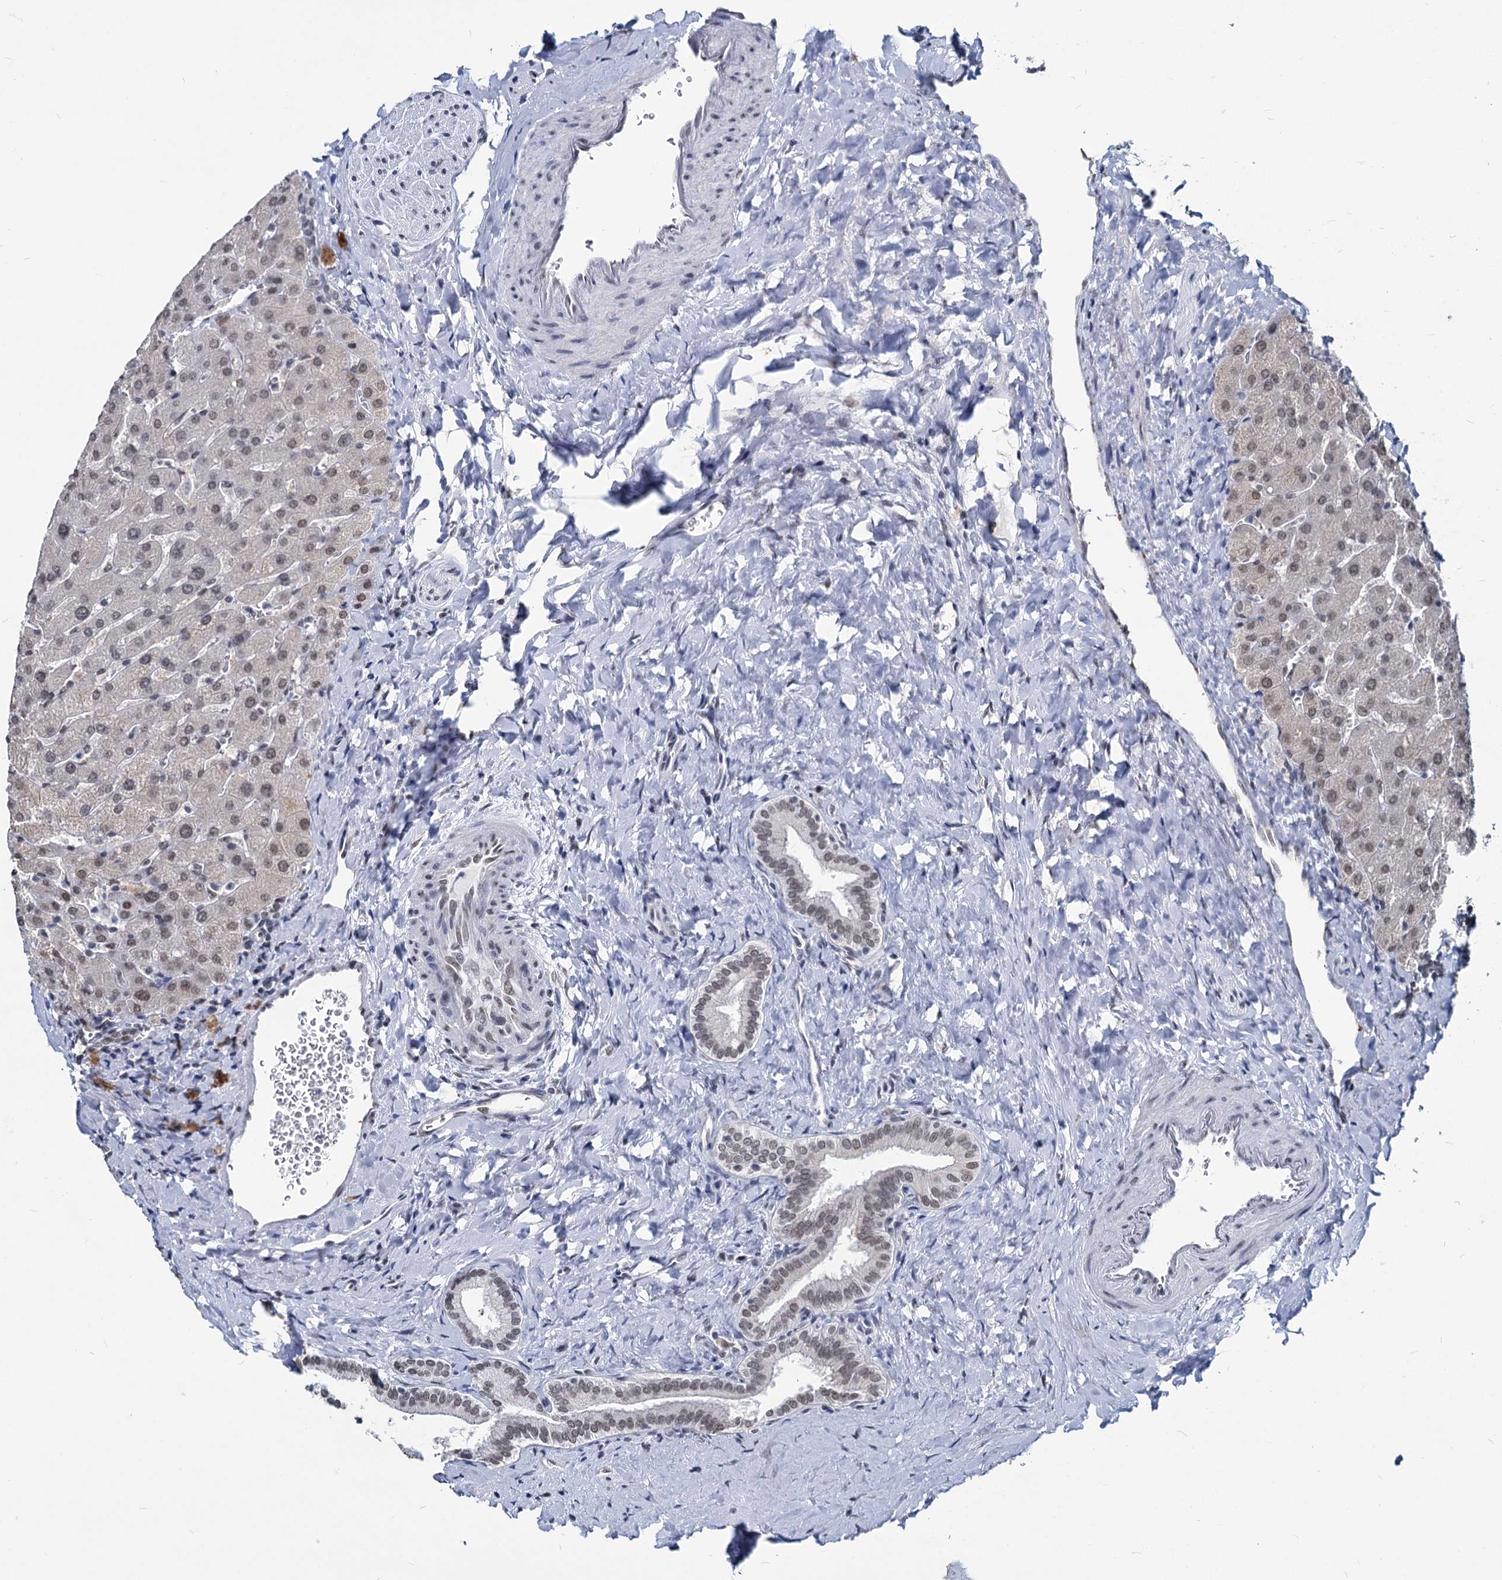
{"staining": {"intensity": "negative", "quantity": "none", "location": "none"}, "tissue": "liver", "cell_type": "Cholangiocytes", "image_type": "normal", "snomed": [{"axis": "morphology", "description": "Normal tissue, NOS"}, {"axis": "topography", "description": "Liver"}], "caption": "The micrograph reveals no staining of cholangiocytes in normal liver. Brightfield microscopy of immunohistochemistry (IHC) stained with DAB (3,3'-diaminobenzidine) (brown) and hematoxylin (blue), captured at high magnification.", "gene": "PARPBP", "patient": {"sex": "male", "age": 55}}